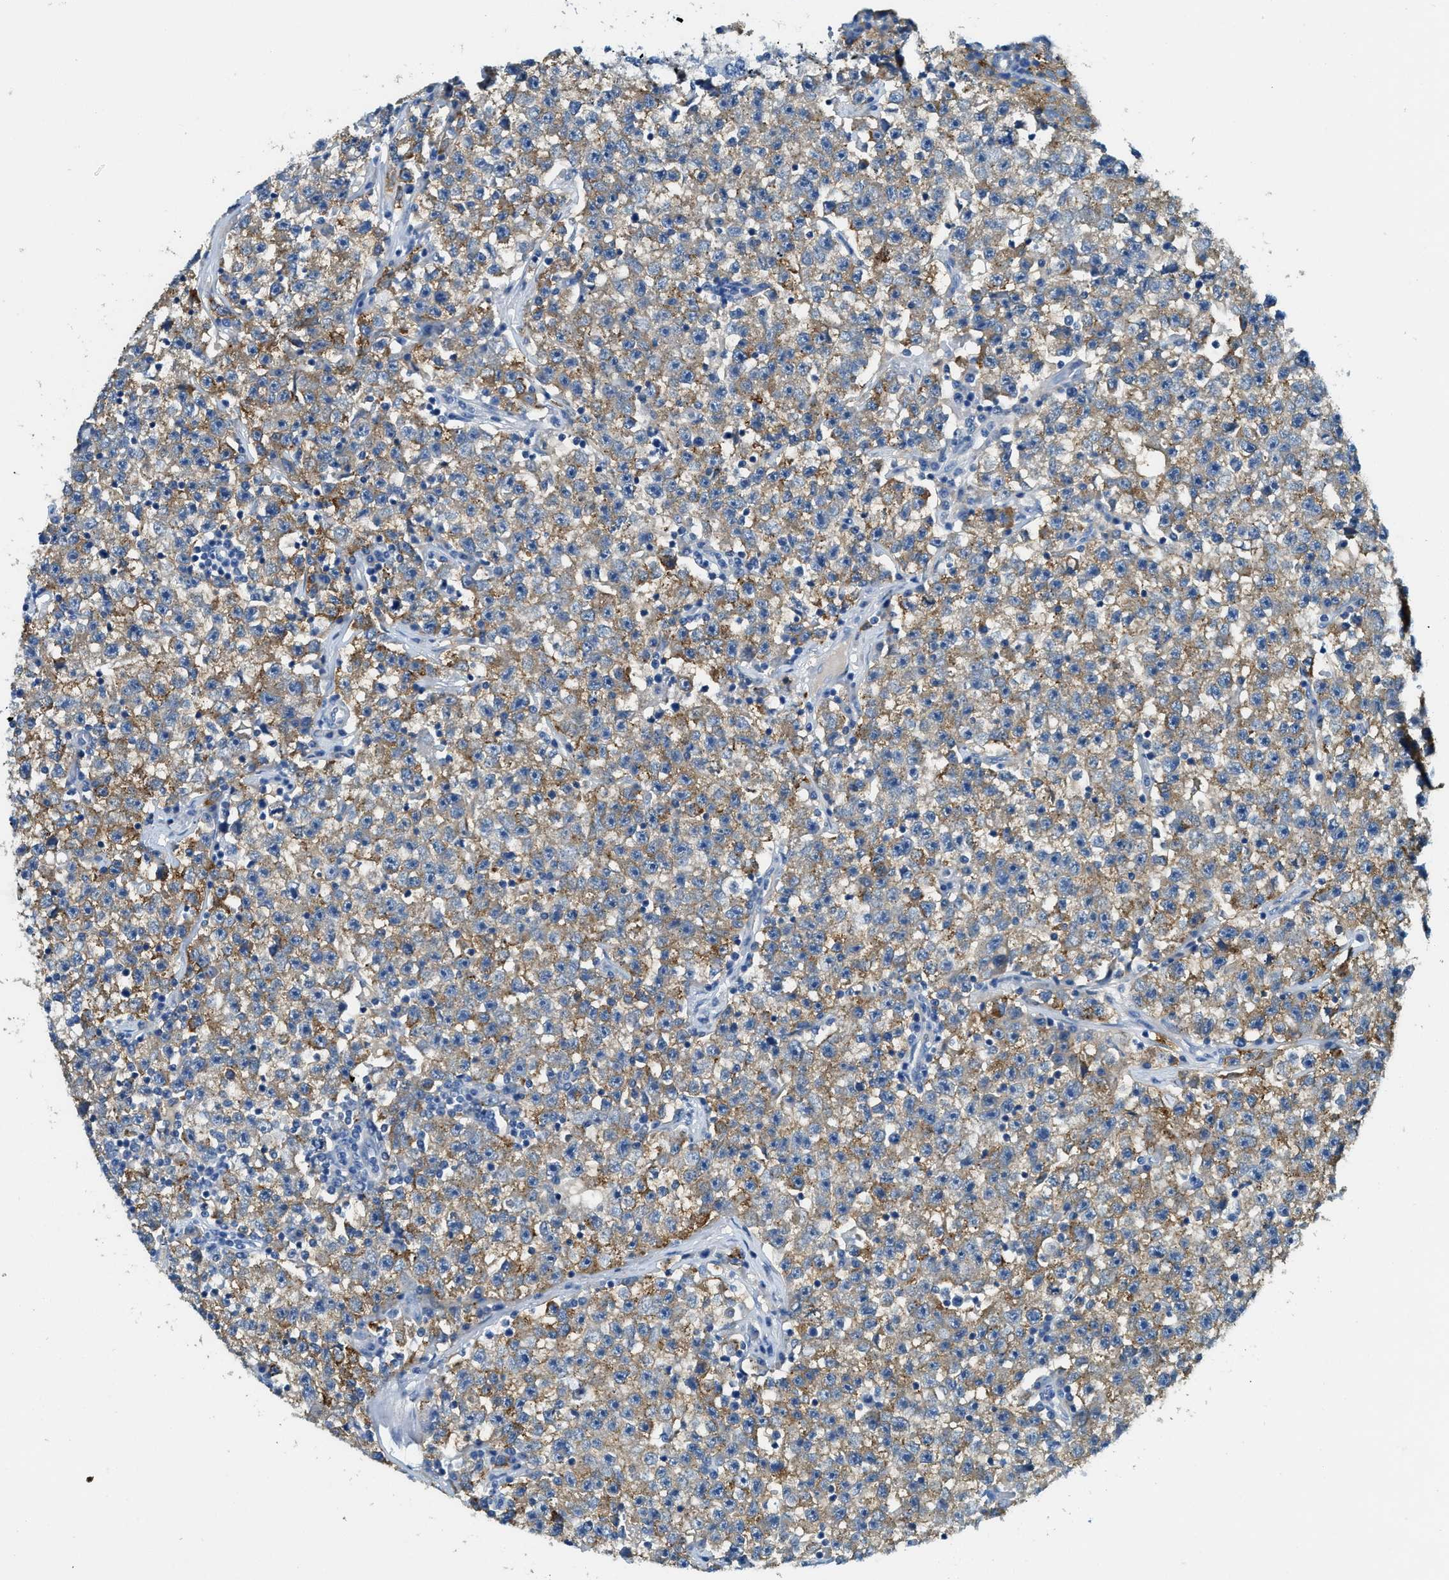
{"staining": {"intensity": "moderate", "quantity": ">75%", "location": "cytoplasmic/membranous"}, "tissue": "testis cancer", "cell_type": "Tumor cells", "image_type": "cancer", "snomed": [{"axis": "morphology", "description": "Seminoma, NOS"}, {"axis": "topography", "description": "Testis"}], "caption": "High-magnification brightfield microscopy of testis cancer (seminoma) stained with DAB (brown) and counterstained with hematoxylin (blue). tumor cells exhibit moderate cytoplasmic/membranous expression is seen in approximately>75% of cells. The protein of interest is stained brown, and the nuclei are stained in blue (DAB IHC with brightfield microscopy, high magnification).", "gene": "ZDHHC13", "patient": {"sex": "male", "age": 22}}